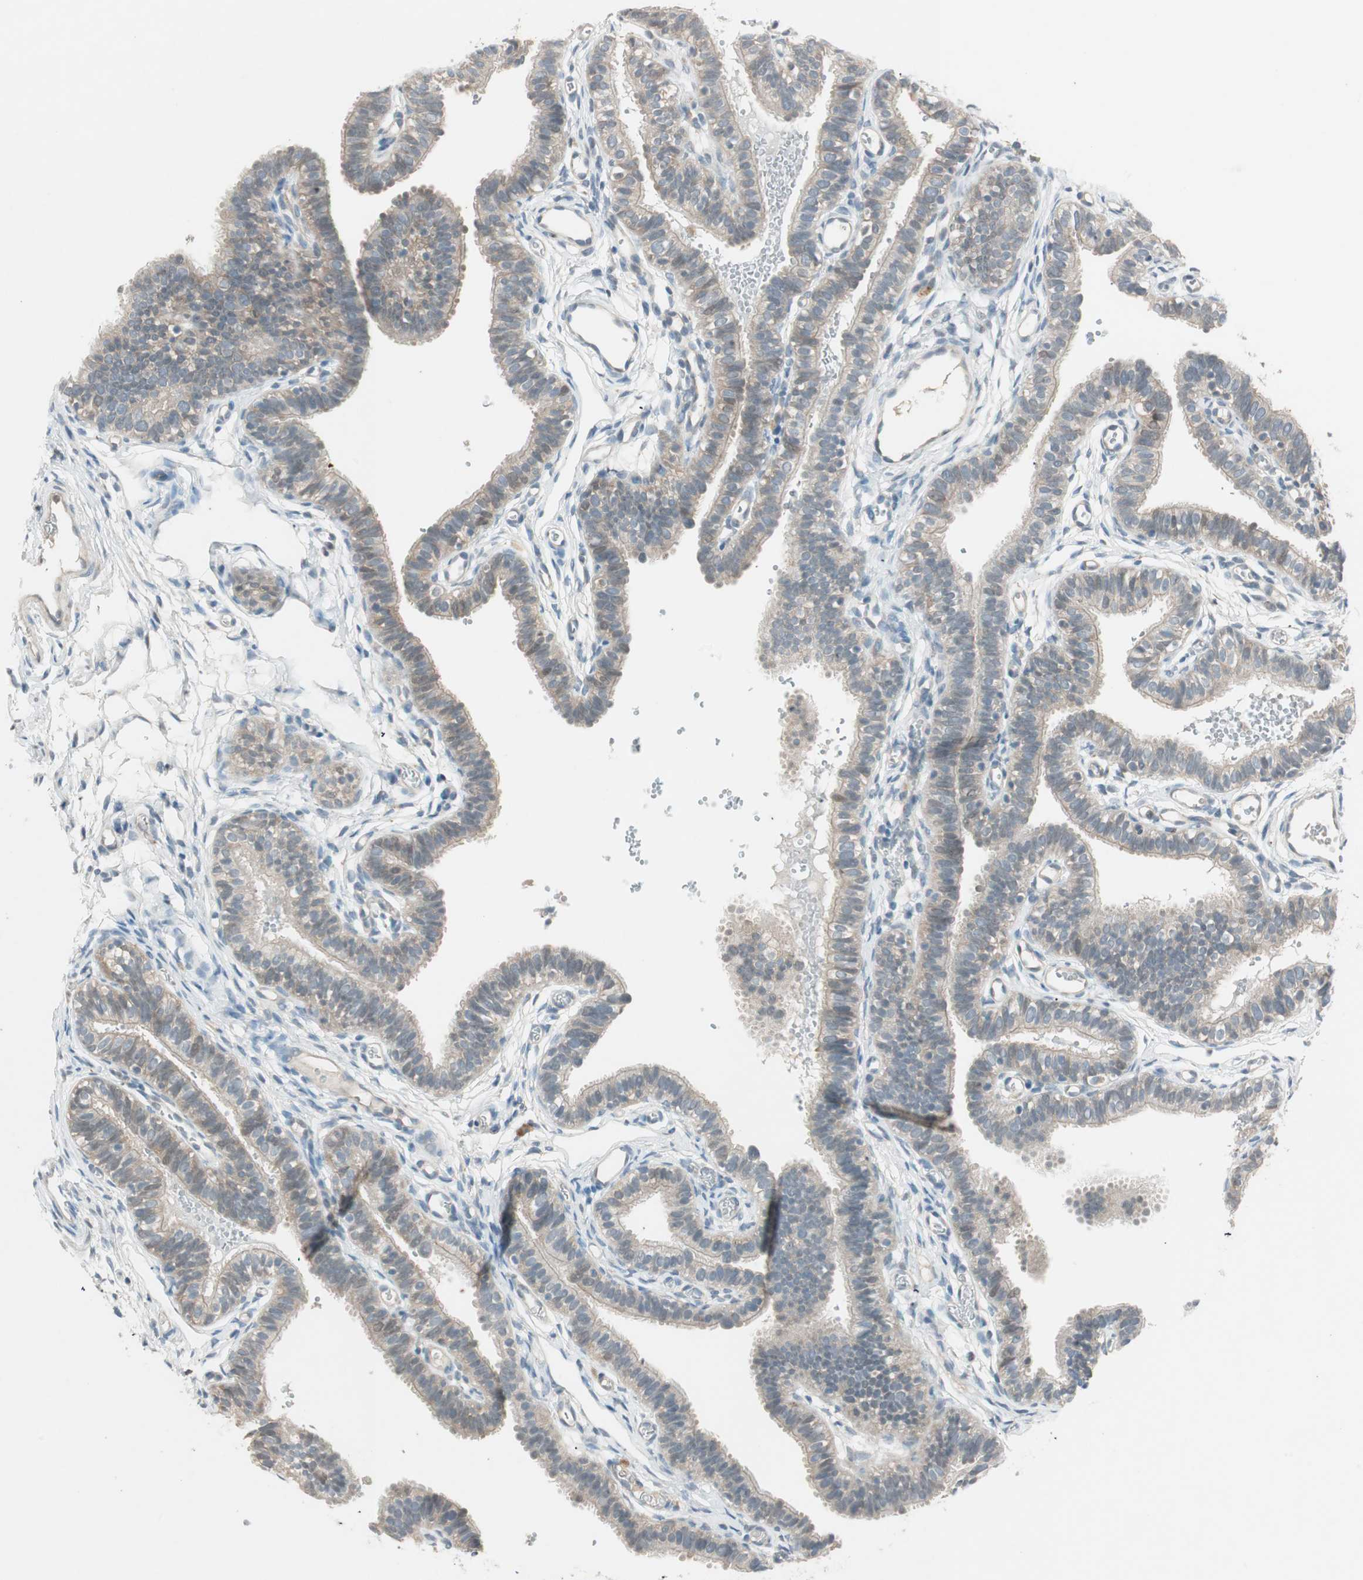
{"staining": {"intensity": "moderate", "quantity": ">75%", "location": "cytoplasmic/membranous"}, "tissue": "fallopian tube", "cell_type": "Glandular cells", "image_type": "normal", "snomed": [{"axis": "morphology", "description": "Normal tissue, NOS"}, {"axis": "topography", "description": "Fallopian tube"}, {"axis": "topography", "description": "Placenta"}], "caption": "IHC photomicrograph of unremarkable human fallopian tube stained for a protein (brown), which displays medium levels of moderate cytoplasmic/membranous staining in approximately >75% of glandular cells.", "gene": "NCLN", "patient": {"sex": "female", "age": 34}}